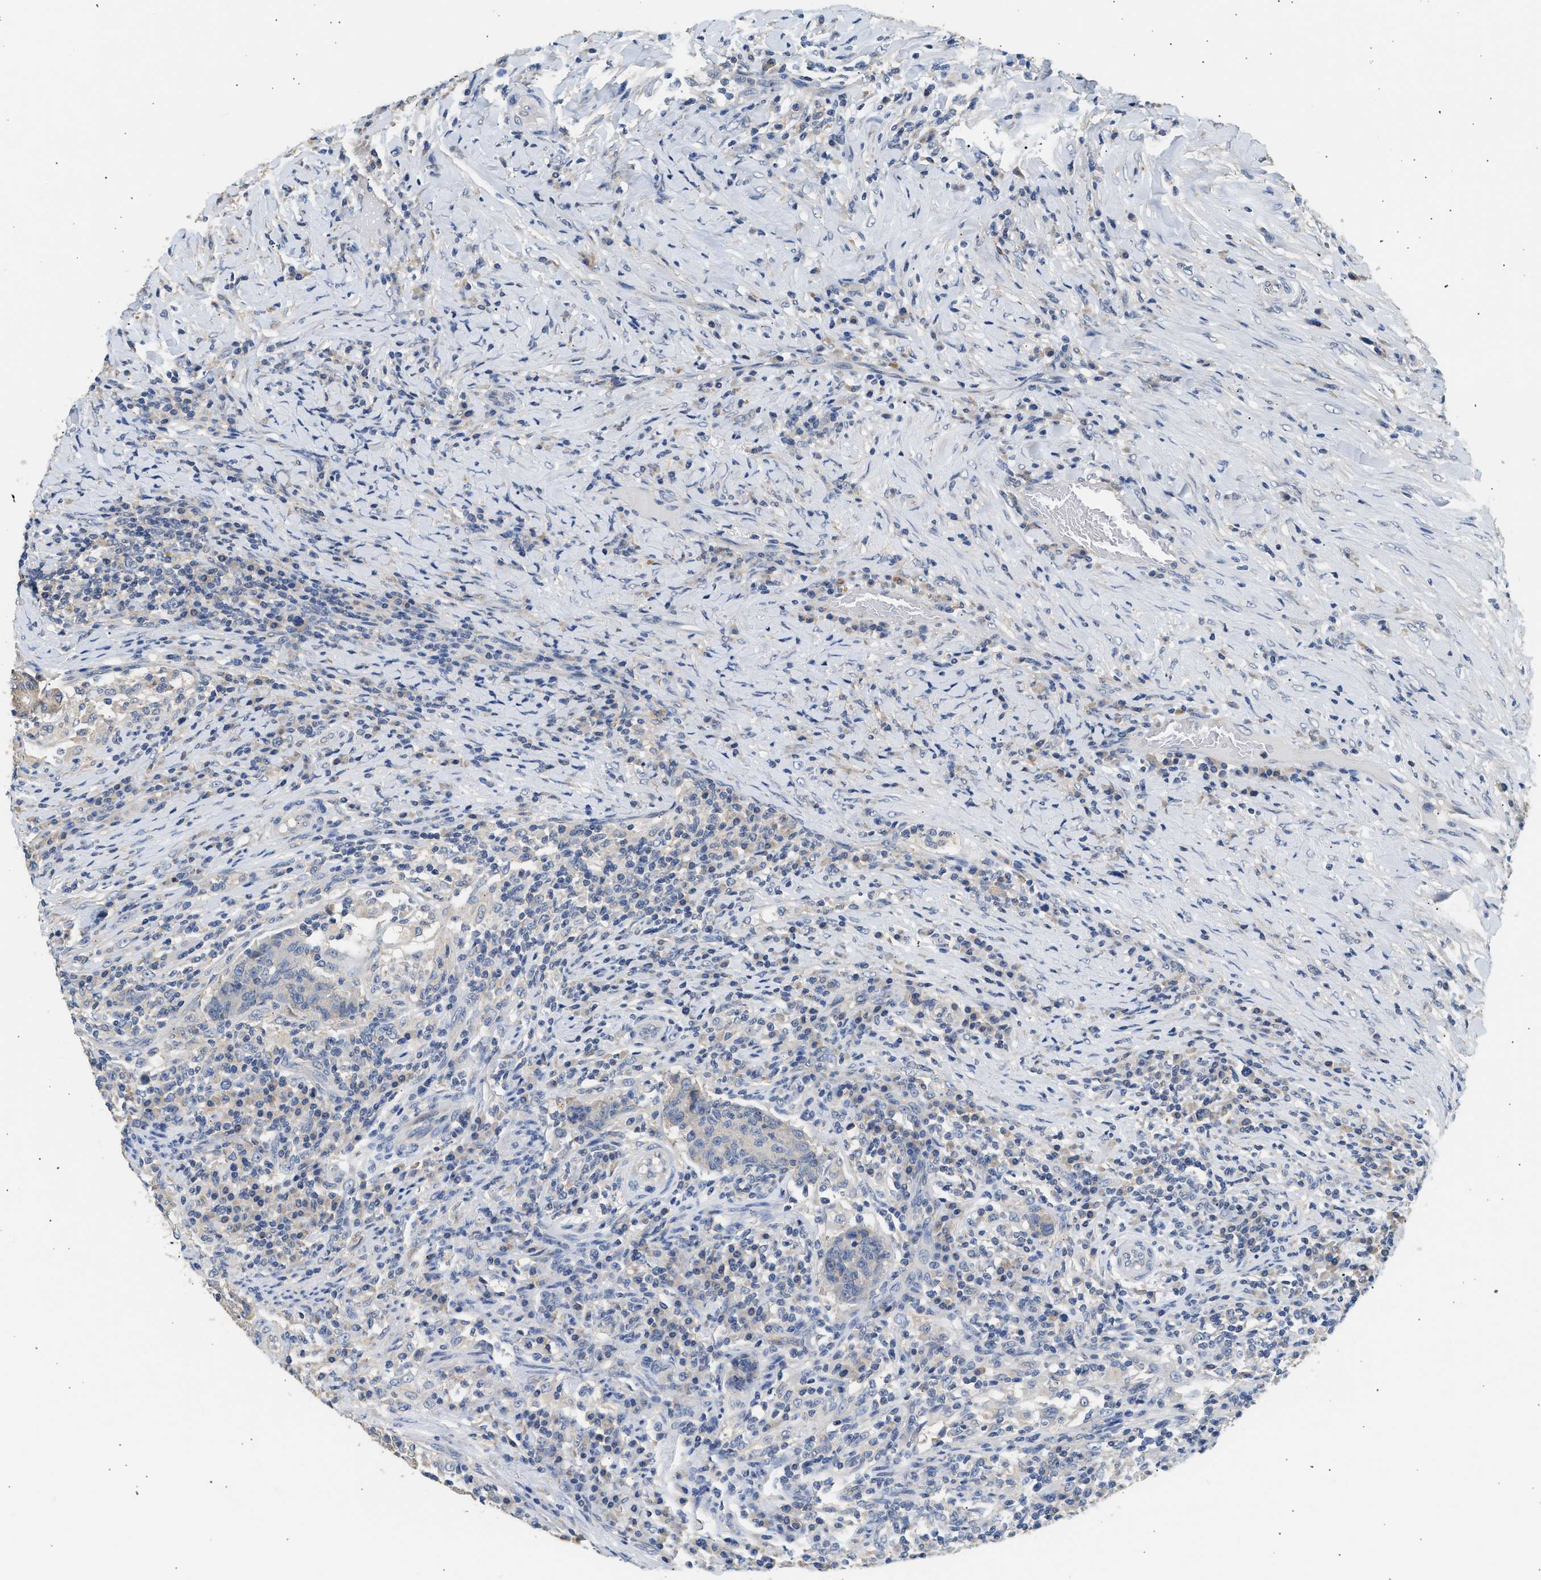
{"staining": {"intensity": "negative", "quantity": "none", "location": "none"}, "tissue": "colorectal cancer", "cell_type": "Tumor cells", "image_type": "cancer", "snomed": [{"axis": "morphology", "description": "Normal tissue, NOS"}, {"axis": "morphology", "description": "Adenocarcinoma, NOS"}, {"axis": "topography", "description": "Colon"}], "caption": "There is no significant staining in tumor cells of colorectal adenocarcinoma. (DAB immunohistochemistry visualized using brightfield microscopy, high magnification).", "gene": "WDR31", "patient": {"sex": "female", "age": 75}}